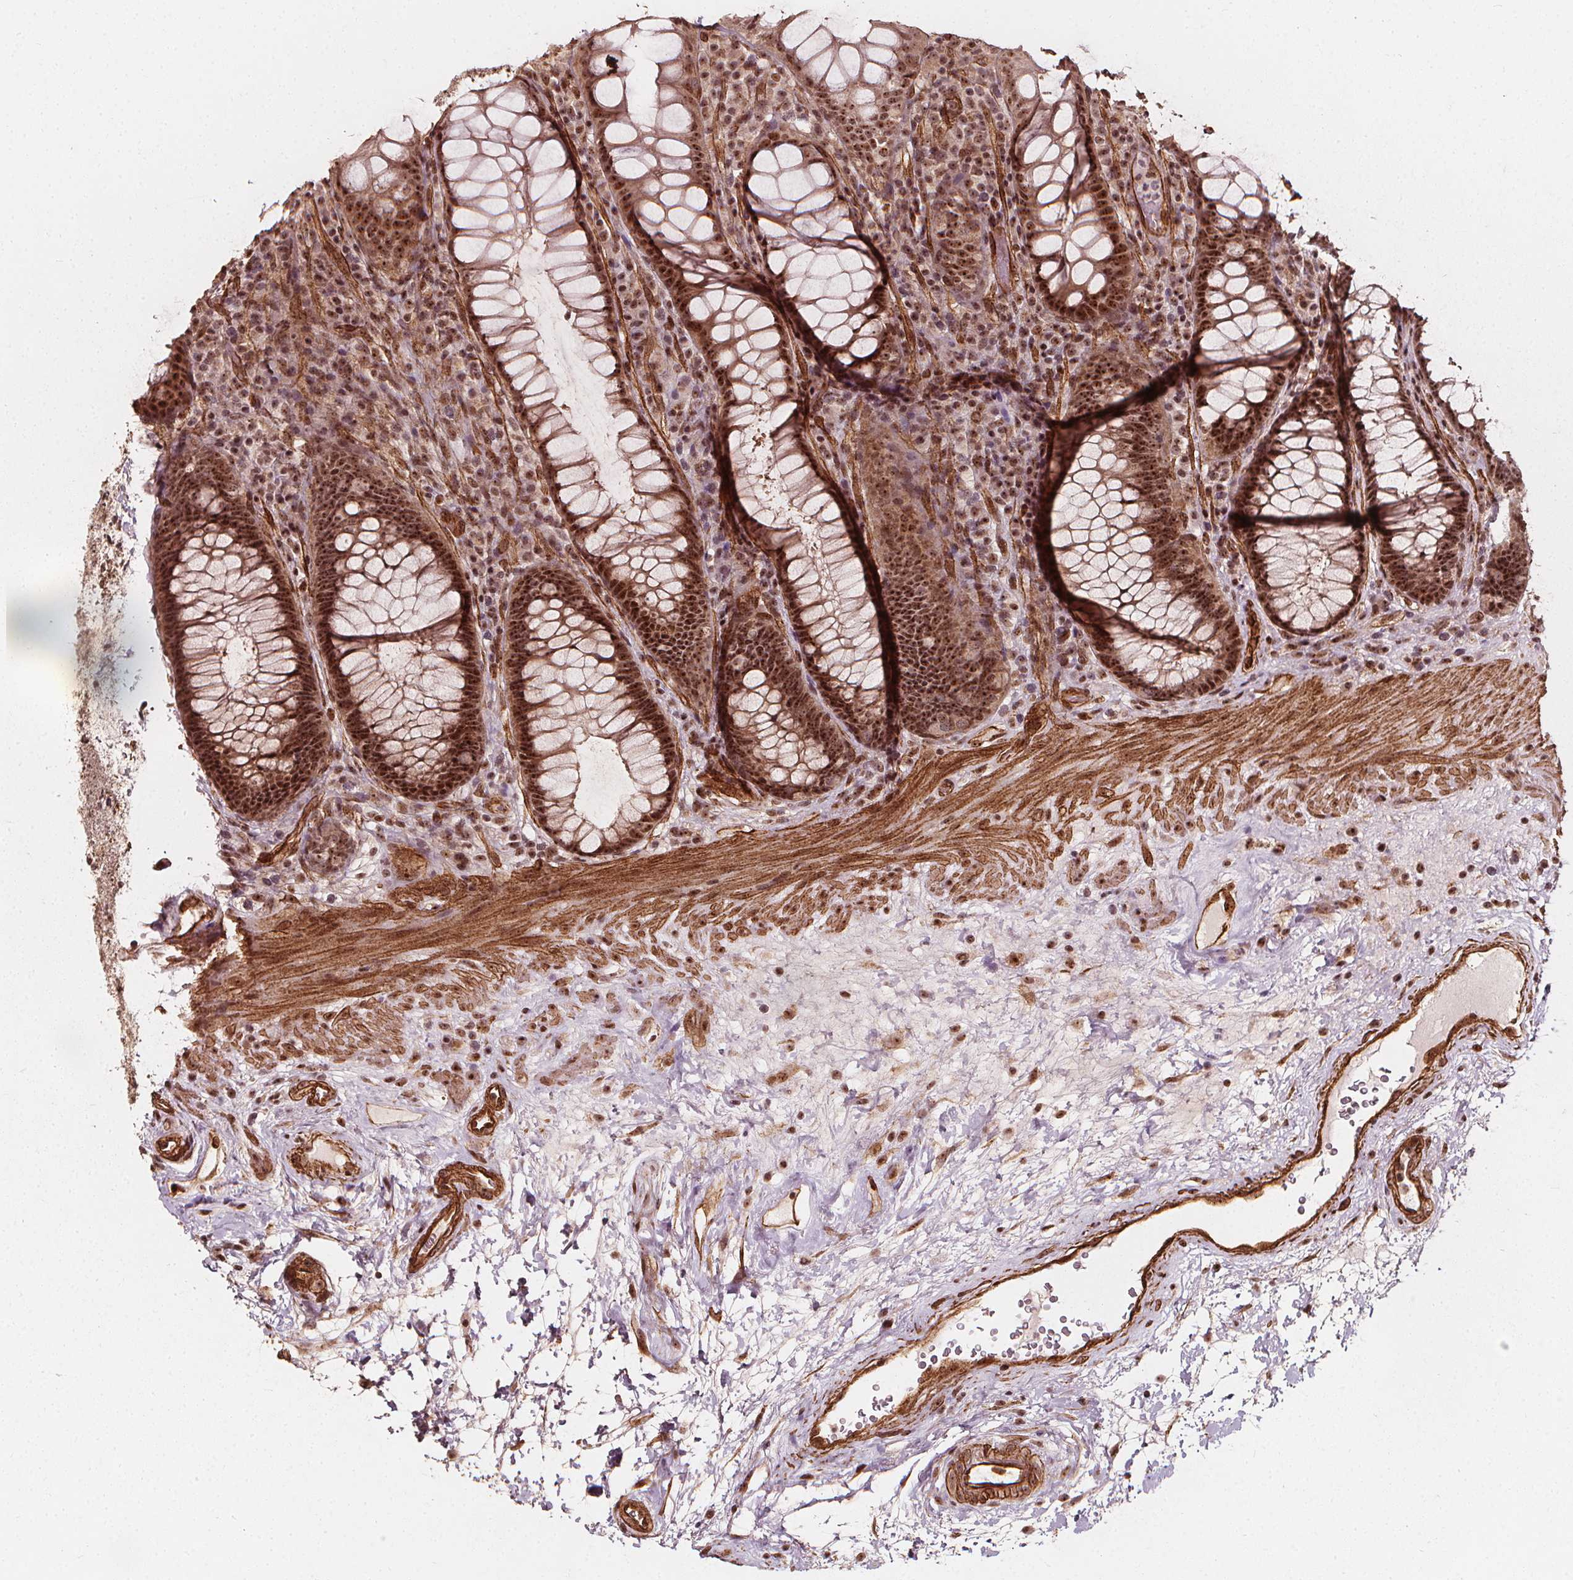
{"staining": {"intensity": "moderate", "quantity": ">75%", "location": "nuclear"}, "tissue": "rectum", "cell_type": "Glandular cells", "image_type": "normal", "snomed": [{"axis": "morphology", "description": "Normal tissue, NOS"}, {"axis": "topography", "description": "Rectum"}], "caption": "Immunohistochemistry (IHC) (DAB (3,3'-diaminobenzidine)) staining of benign rectum shows moderate nuclear protein expression in about >75% of glandular cells.", "gene": "EXOSC9", "patient": {"sex": "male", "age": 72}}